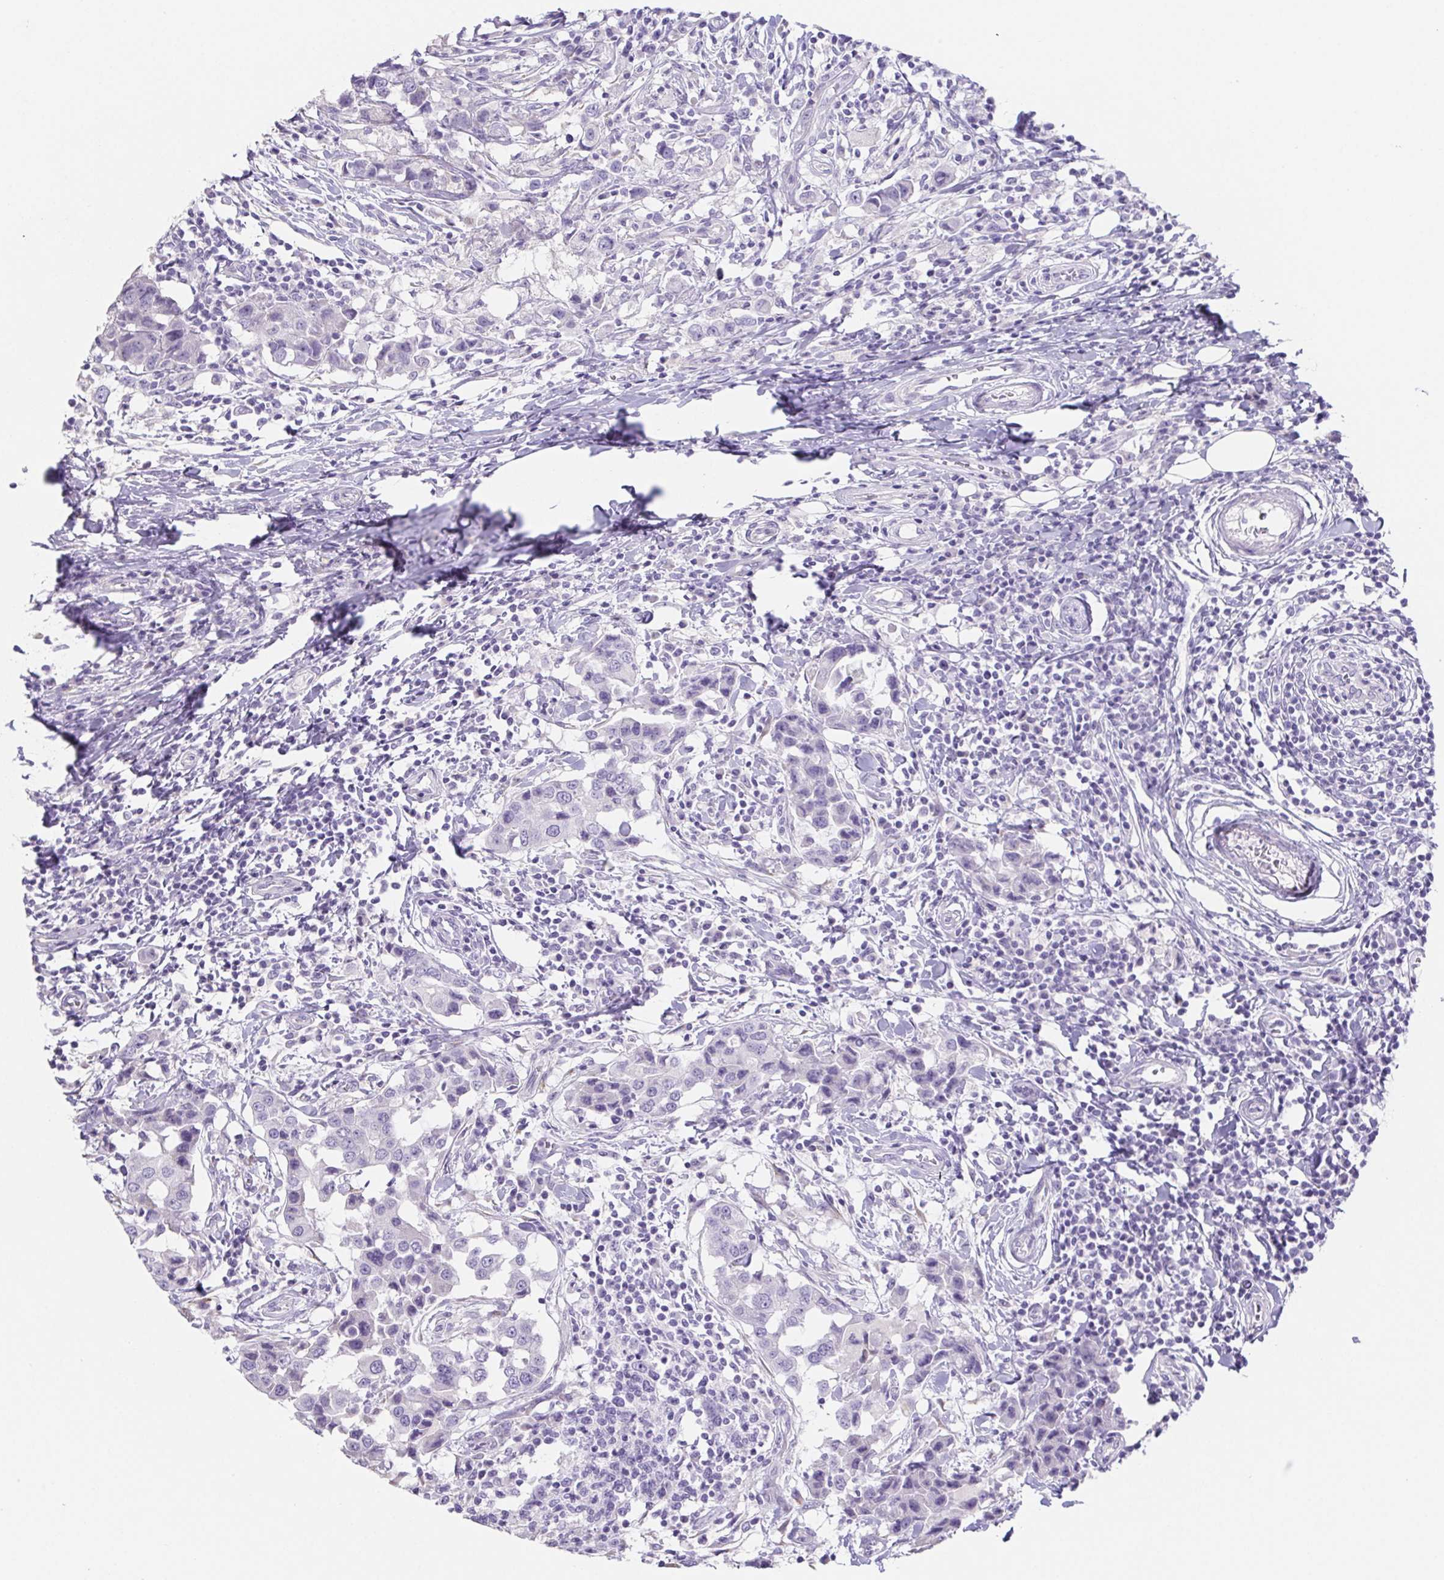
{"staining": {"intensity": "negative", "quantity": "none", "location": "none"}, "tissue": "breast cancer", "cell_type": "Tumor cells", "image_type": "cancer", "snomed": [{"axis": "morphology", "description": "Duct carcinoma"}, {"axis": "topography", "description": "Breast"}], "caption": "The image shows no significant expression in tumor cells of breast cancer. Nuclei are stained in blue.", "gene": "HDGFL1", "patient": {"sex": "female", "age": 27}}